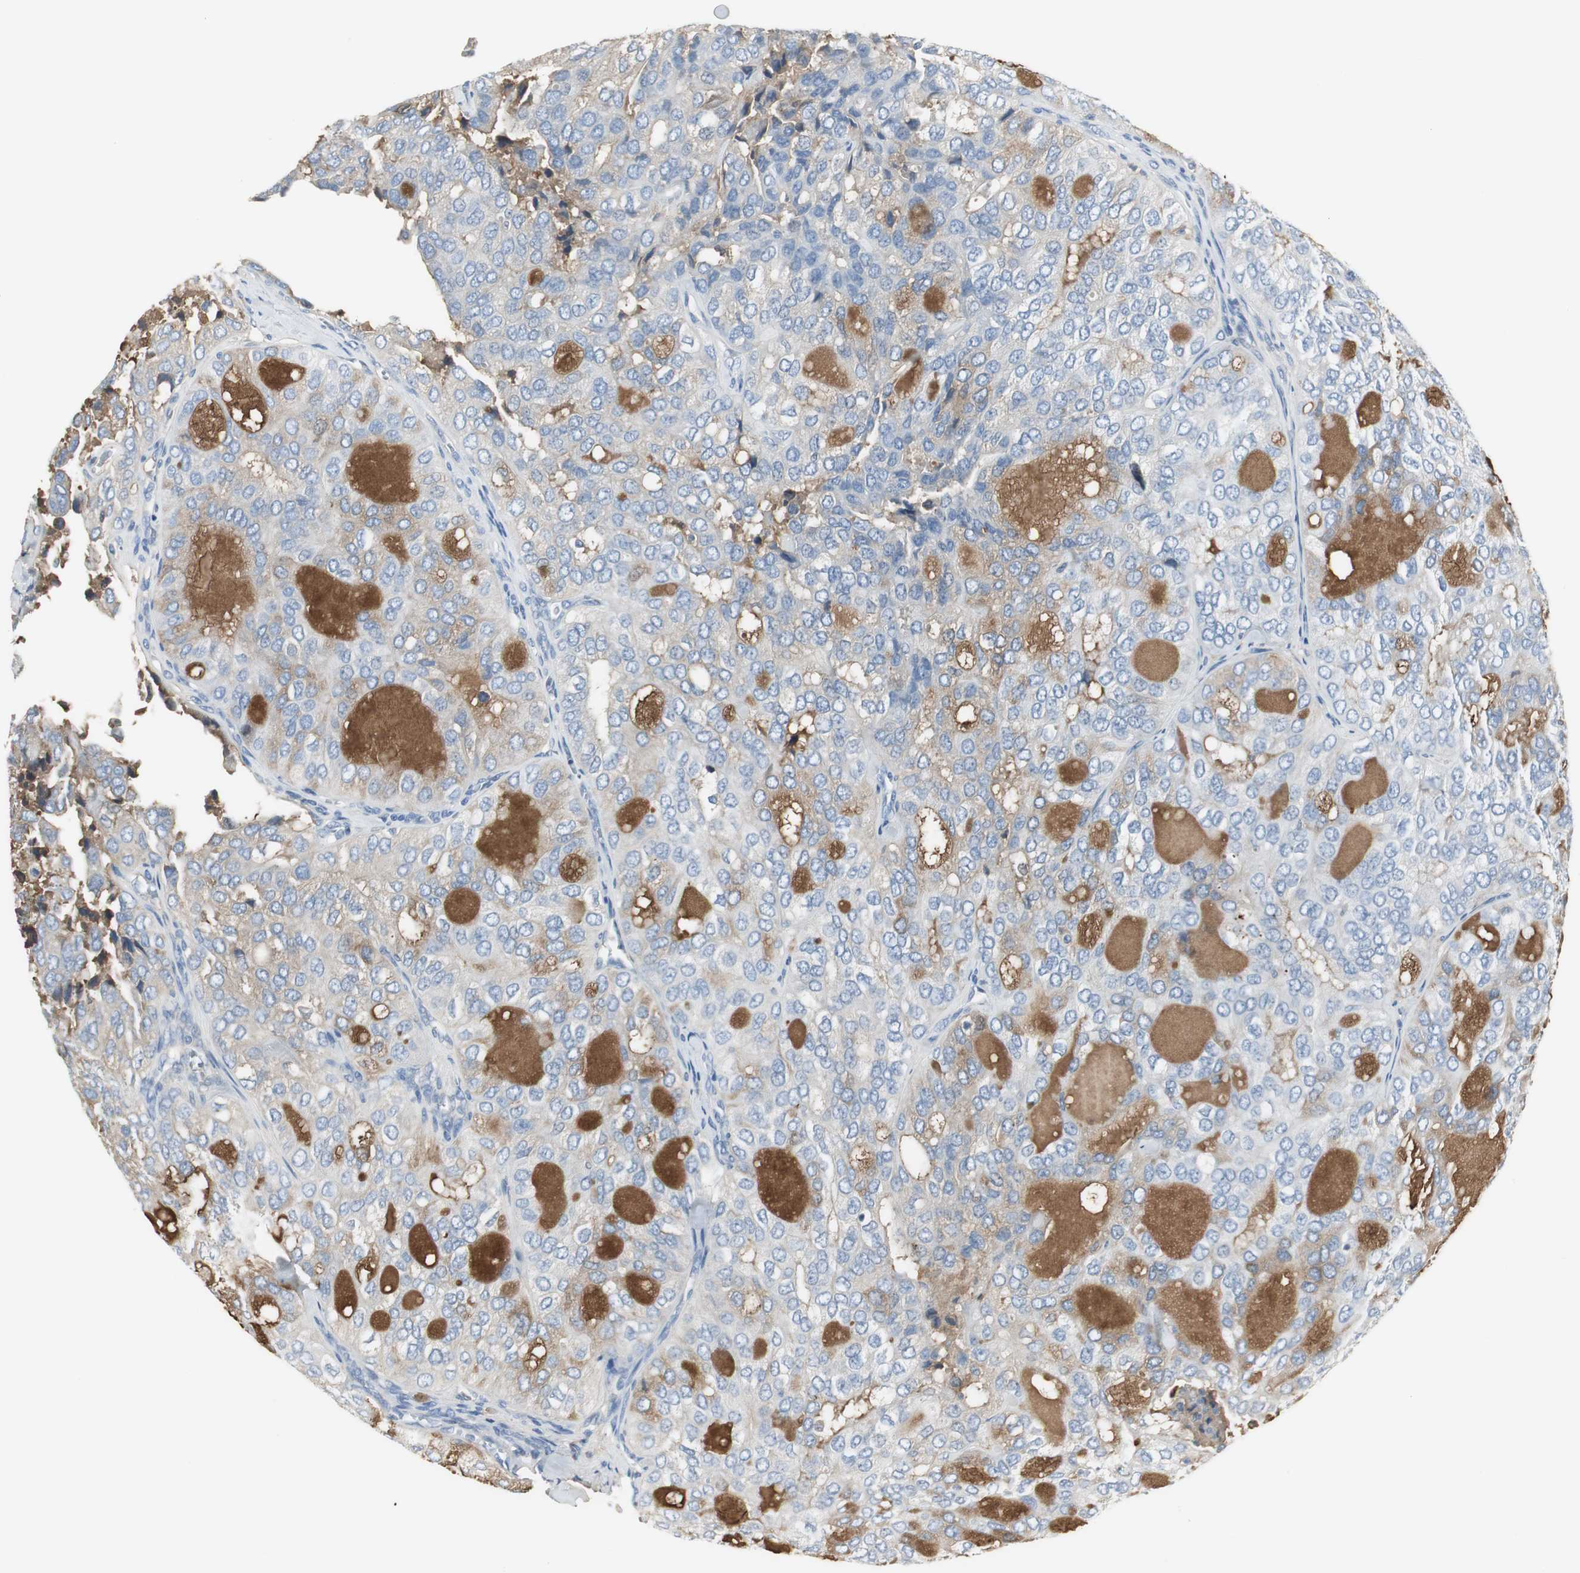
{"staining": {"intensity": "weak", "quantity": "25%-75%", "location": "cytoplasmic/membranous"}, "tissue": "thyroid cancer", "cell_type": "Tumor cells", "image_type": "cancer", "snomed": [{"axis": "morphology", "description": "Follicular adenoma carcinoma, NOS"}, {"axis": "topography", "description": "Thyroid gland"}], "caption": "Immunohistochemistry (IHC) micrograph of neoplastic tissue: human follicular adenoma carcinoma (thyroid) stained using IHC shows low levels of weak protein expression localized specifically in the cytoplasmic/membranous of tumor cells, appearing as a cytoplasmic/membranous brown color.", "gene": "IGHA1", "patient": {"sex": "male", "age": 75}}